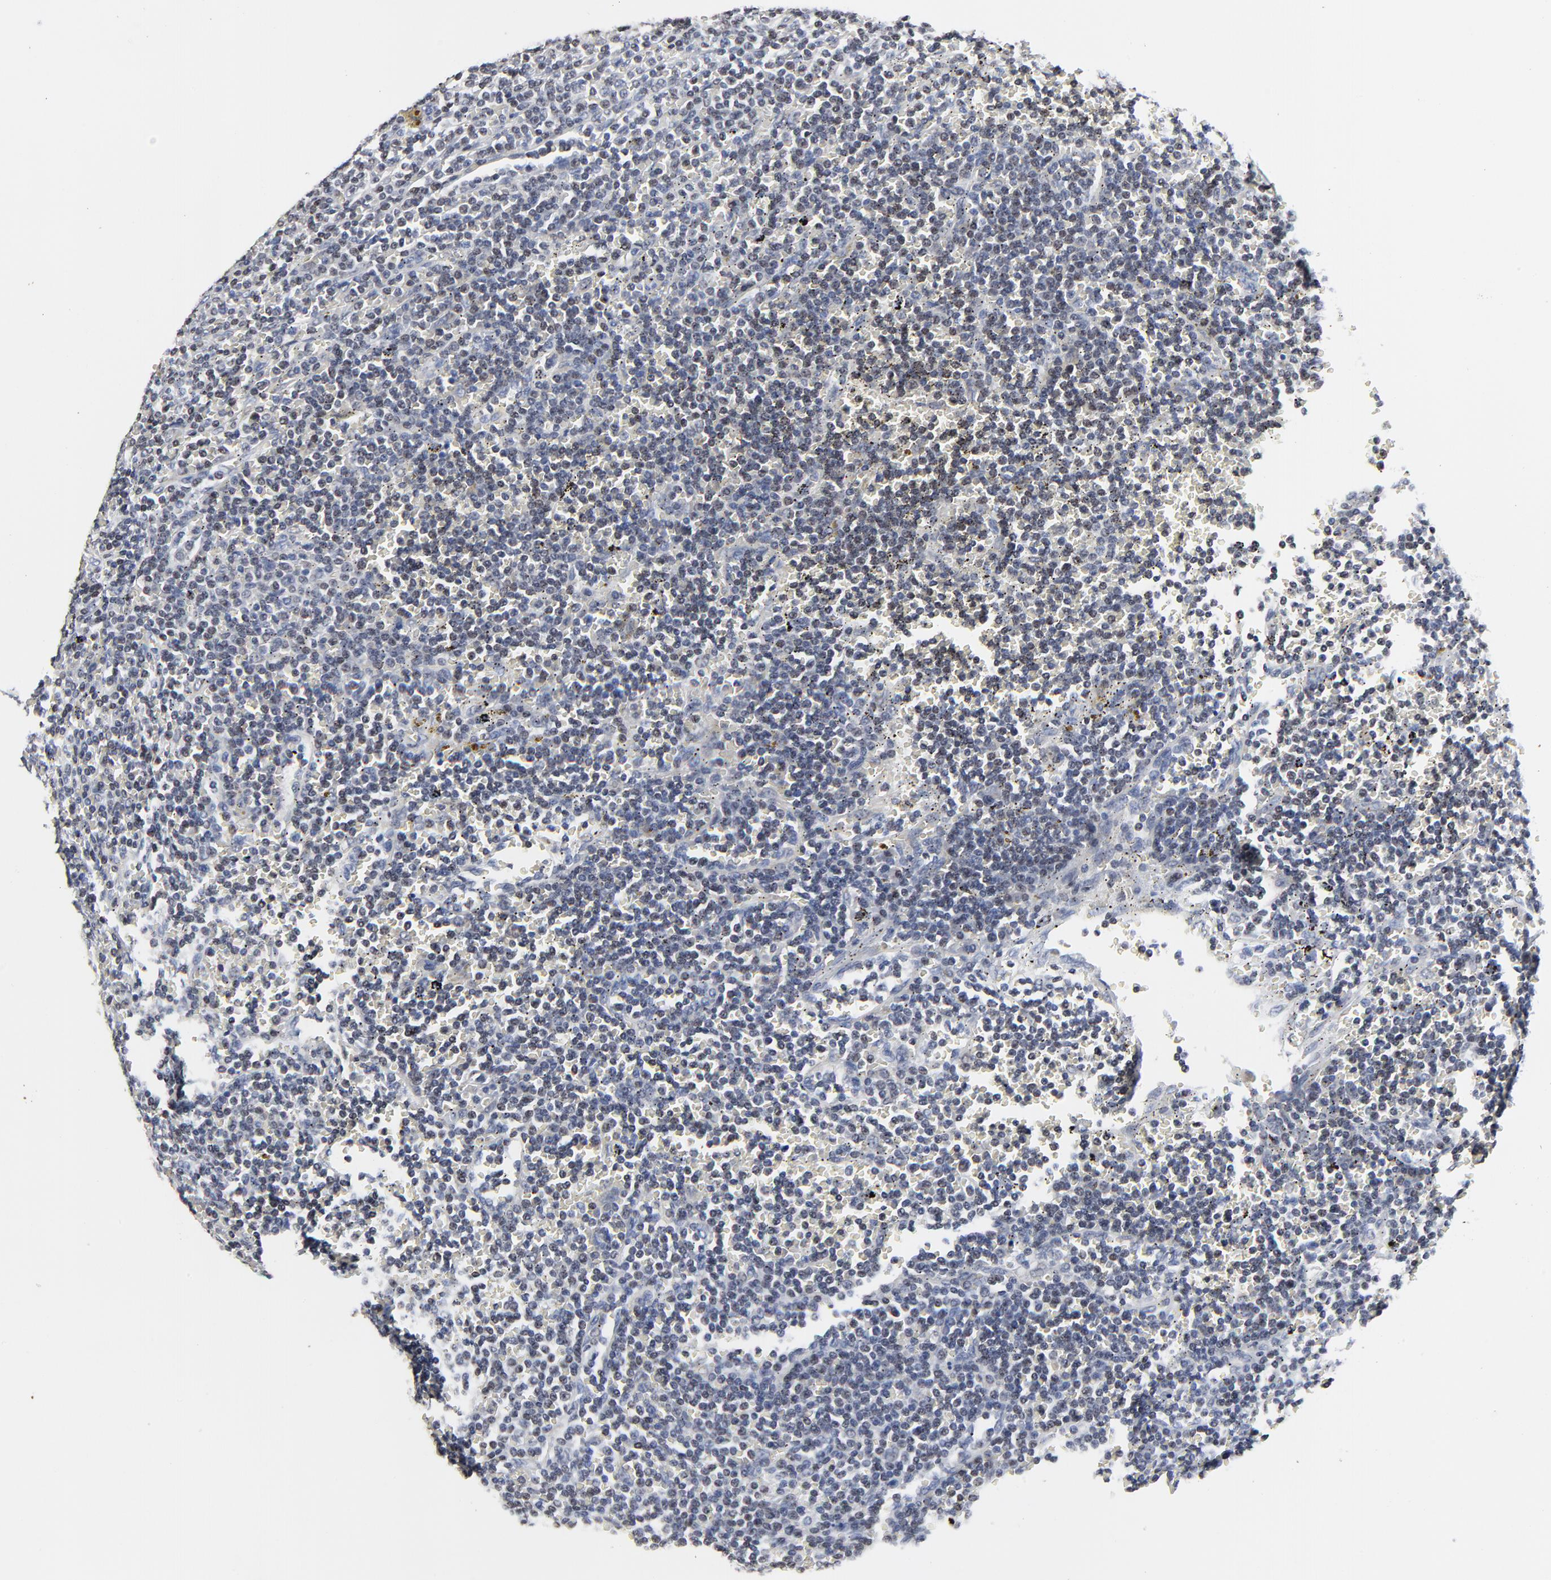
{"staining": {"intensity": "weak", "quantity": "25%-75%", "location": "nuclear"}, "tissue": "lymphoma", "cell_type": "Tumor cells", "image_type": "cancer", "snomed": [{"axis": "morphology", "description": "Malignant lymphoma, non-Hodgkin's type, Low grade"}, {"axis": "topography", "description": "Spleen"}], "caption": "High-power microscopy captured an IHC histopathology image of lymphoma, revealing weak nuclear expression in about 25%-75% of tumor cells. (DAB (3,3'-diaminobenzidine) IHC with brightfield microscopy, high magnification).", "gene": "LNX1", "patient": {"sex": "male", "age": 80}}